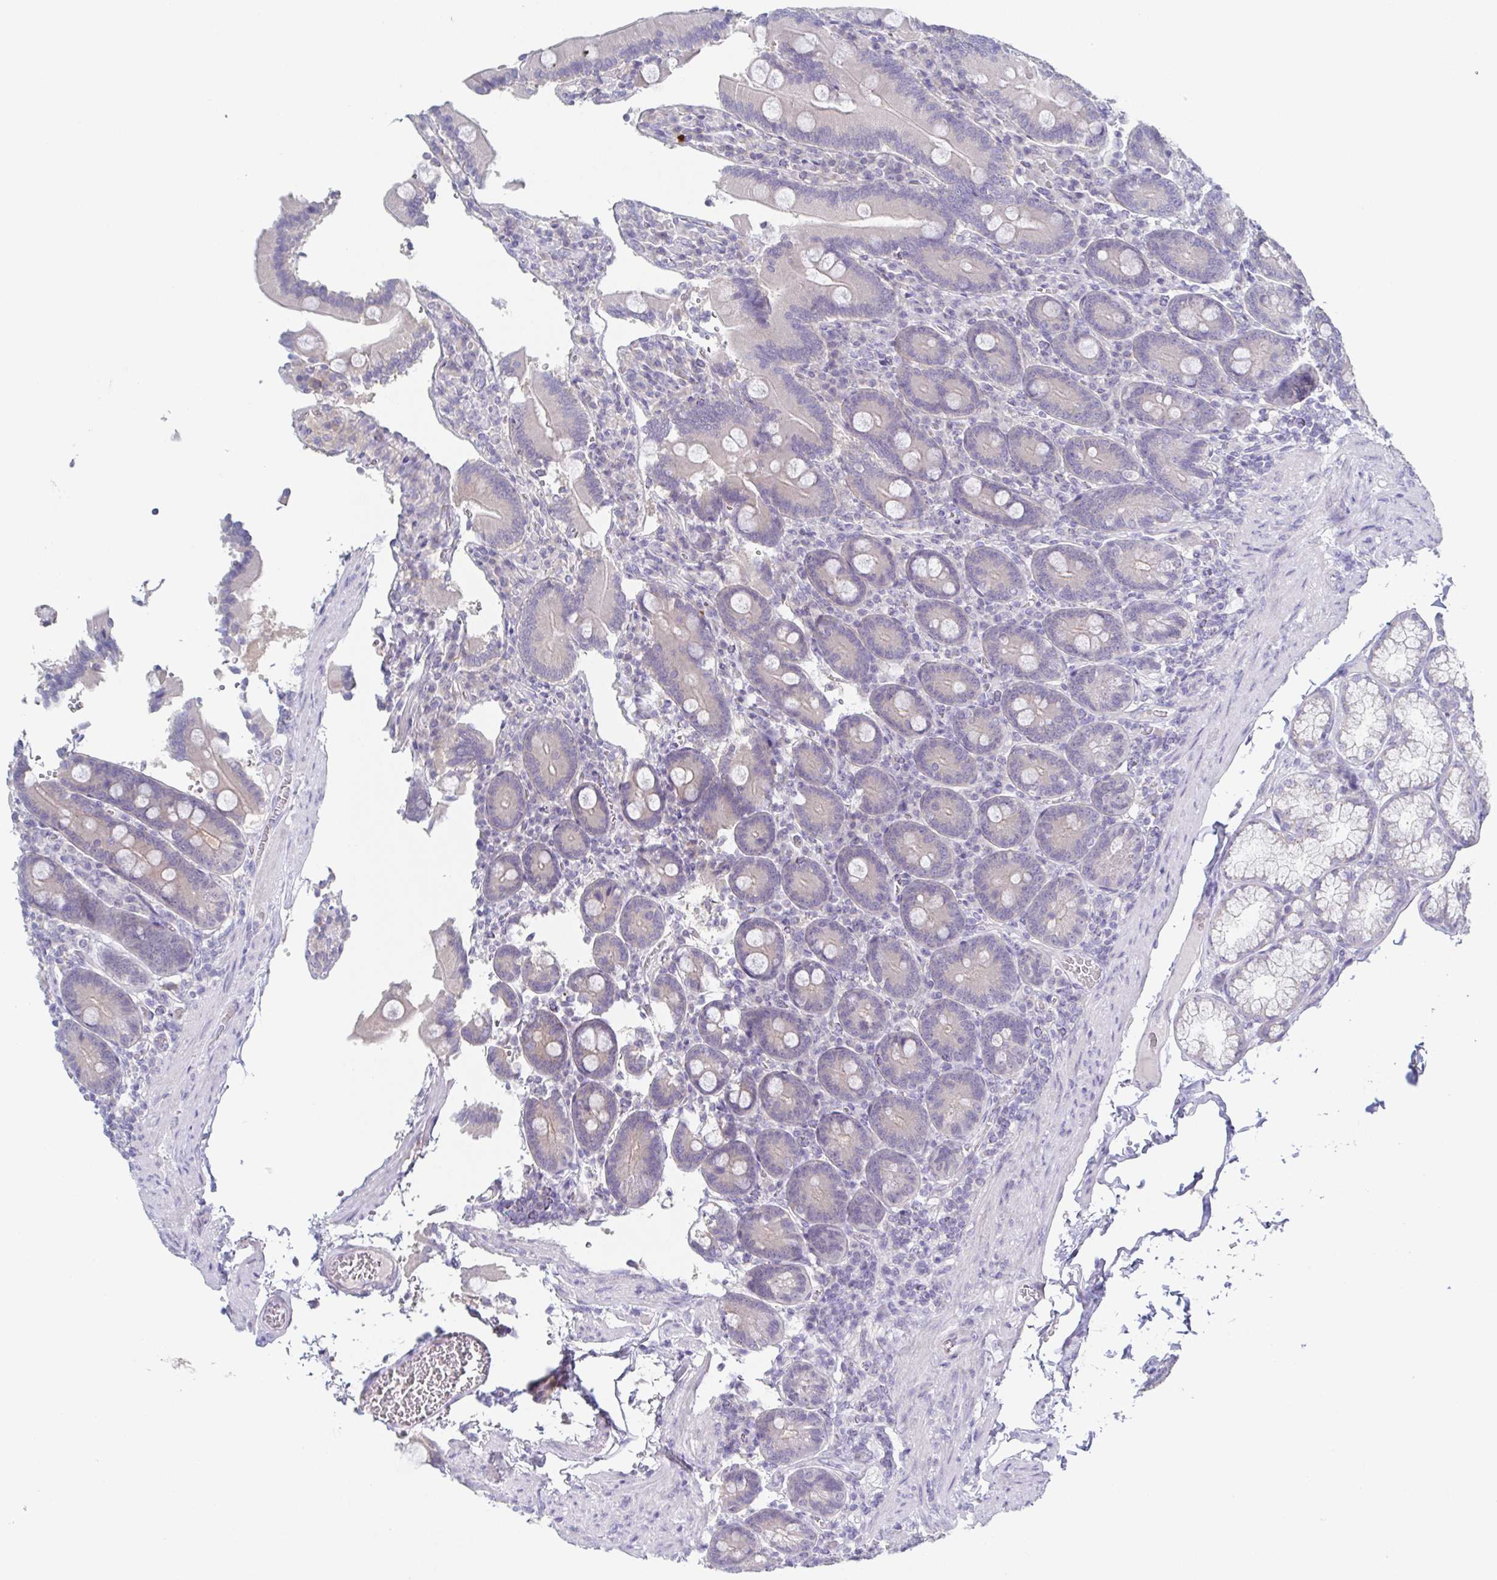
{"staining": {"intensity": "negative", "quantity": "none", "location": "none"}, "tissue": "duodenum", "cell_type": "Glandular cells", "image_type": "normal", "snomed": [{"axis": "morphology", "description": "Normal tissue, NOS"}, {"axis": "topography", "description": "Duodenum"}], "caption": "IHC histopathology image of benign duodenum stained for a protein (brown), which exhibits no staining in glandular cells.", "gene": "HTR2A", "patient": {"sex": "female", "age": 62}}